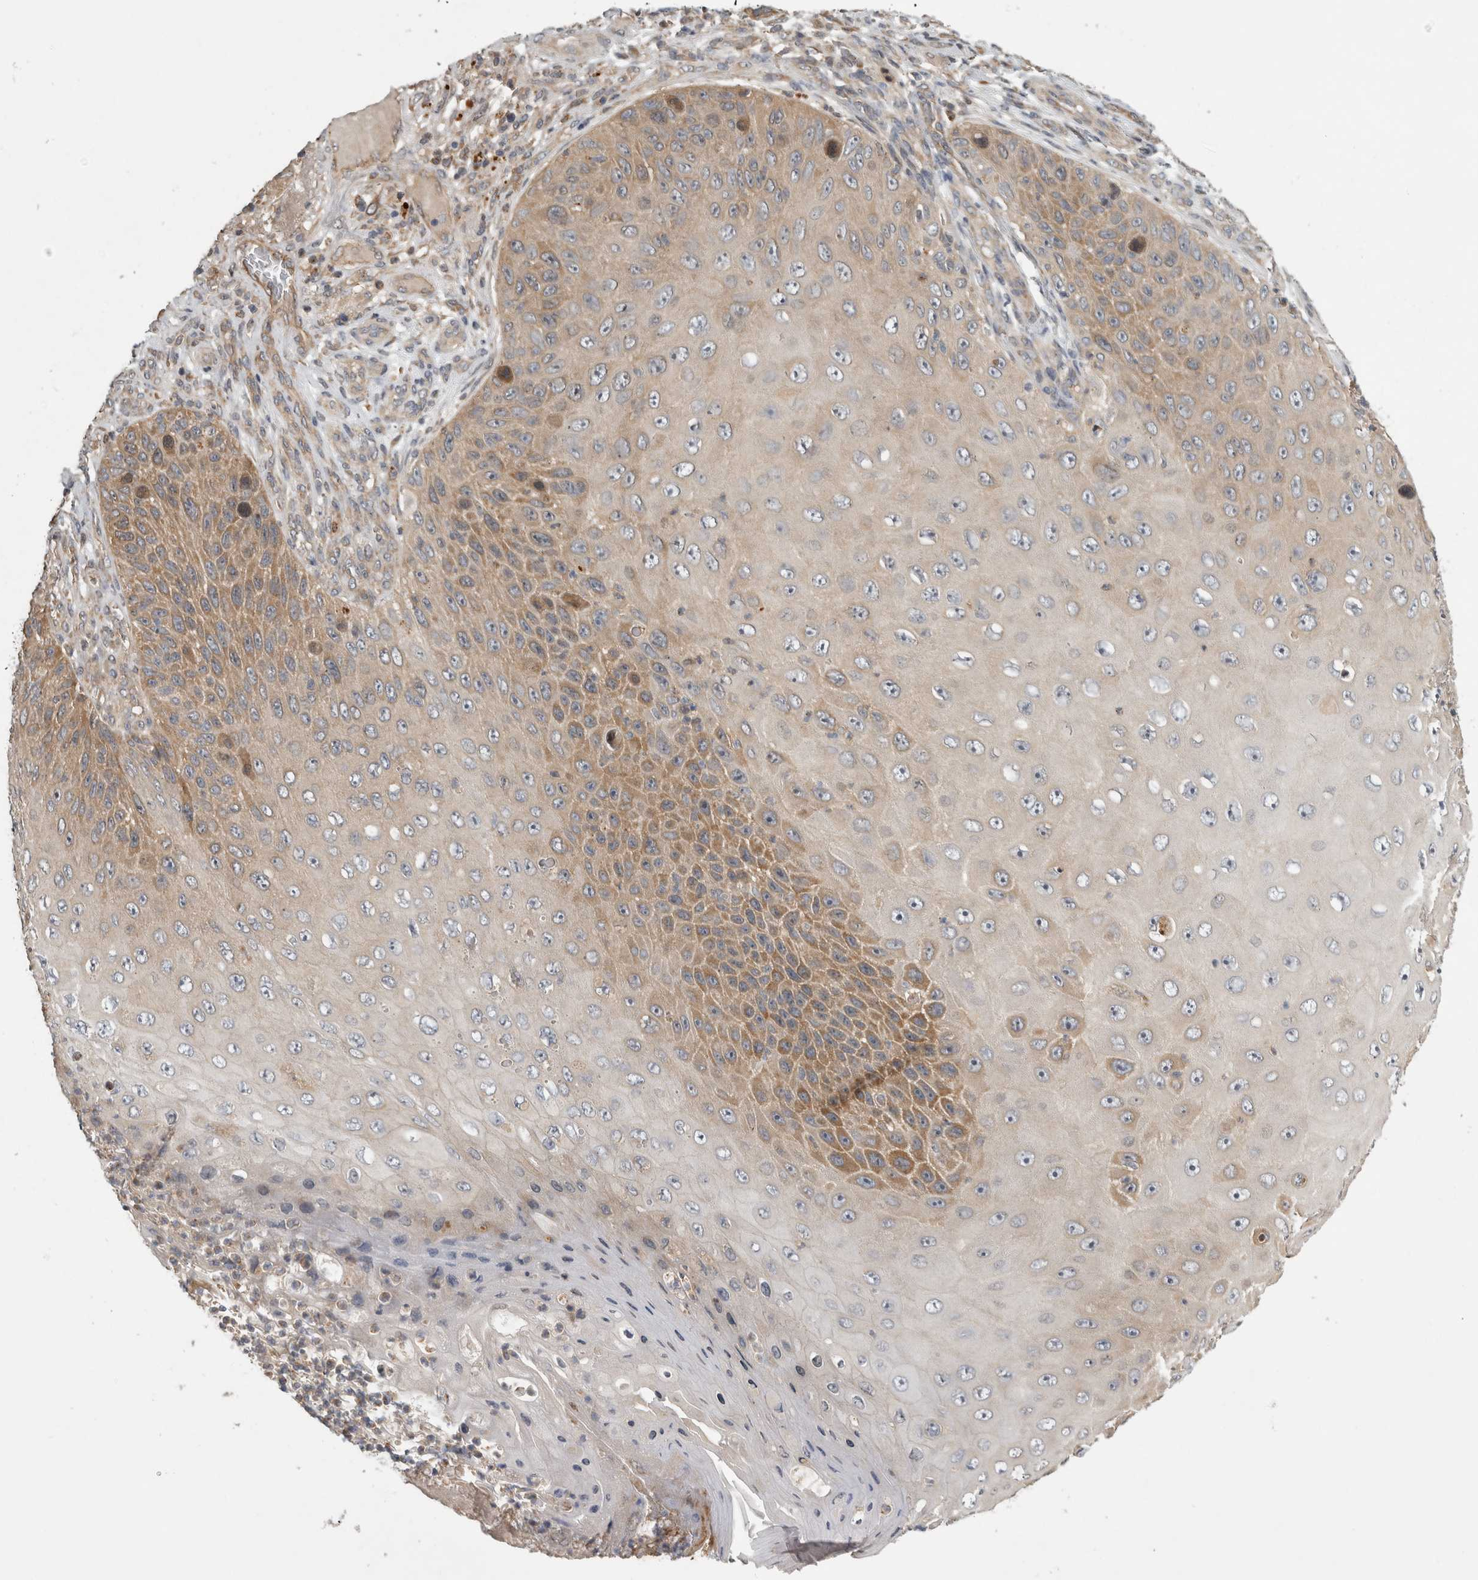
{"staining": {"intensity": "moderate", "quantity": "25%-75%", "location": "cytoplasmic/membranous"}, "tissue": "skin cancer", "cell_type": "Tumor cells", "image_type": "cancer", "snomed": [{"axis": "morphology", "description": "Squamous cell carcinoma, NOS"}, {"axis": "topography", "description": "Skin"}], "caption": "Moderate cytoplasmic/membranous protein expression is appreciated in approximately 25%-75% of tumor cells in squamous cell carcinoma (skin).", "gene": "TRMT61B", "patient": {"sex": "female", "age": 88}}